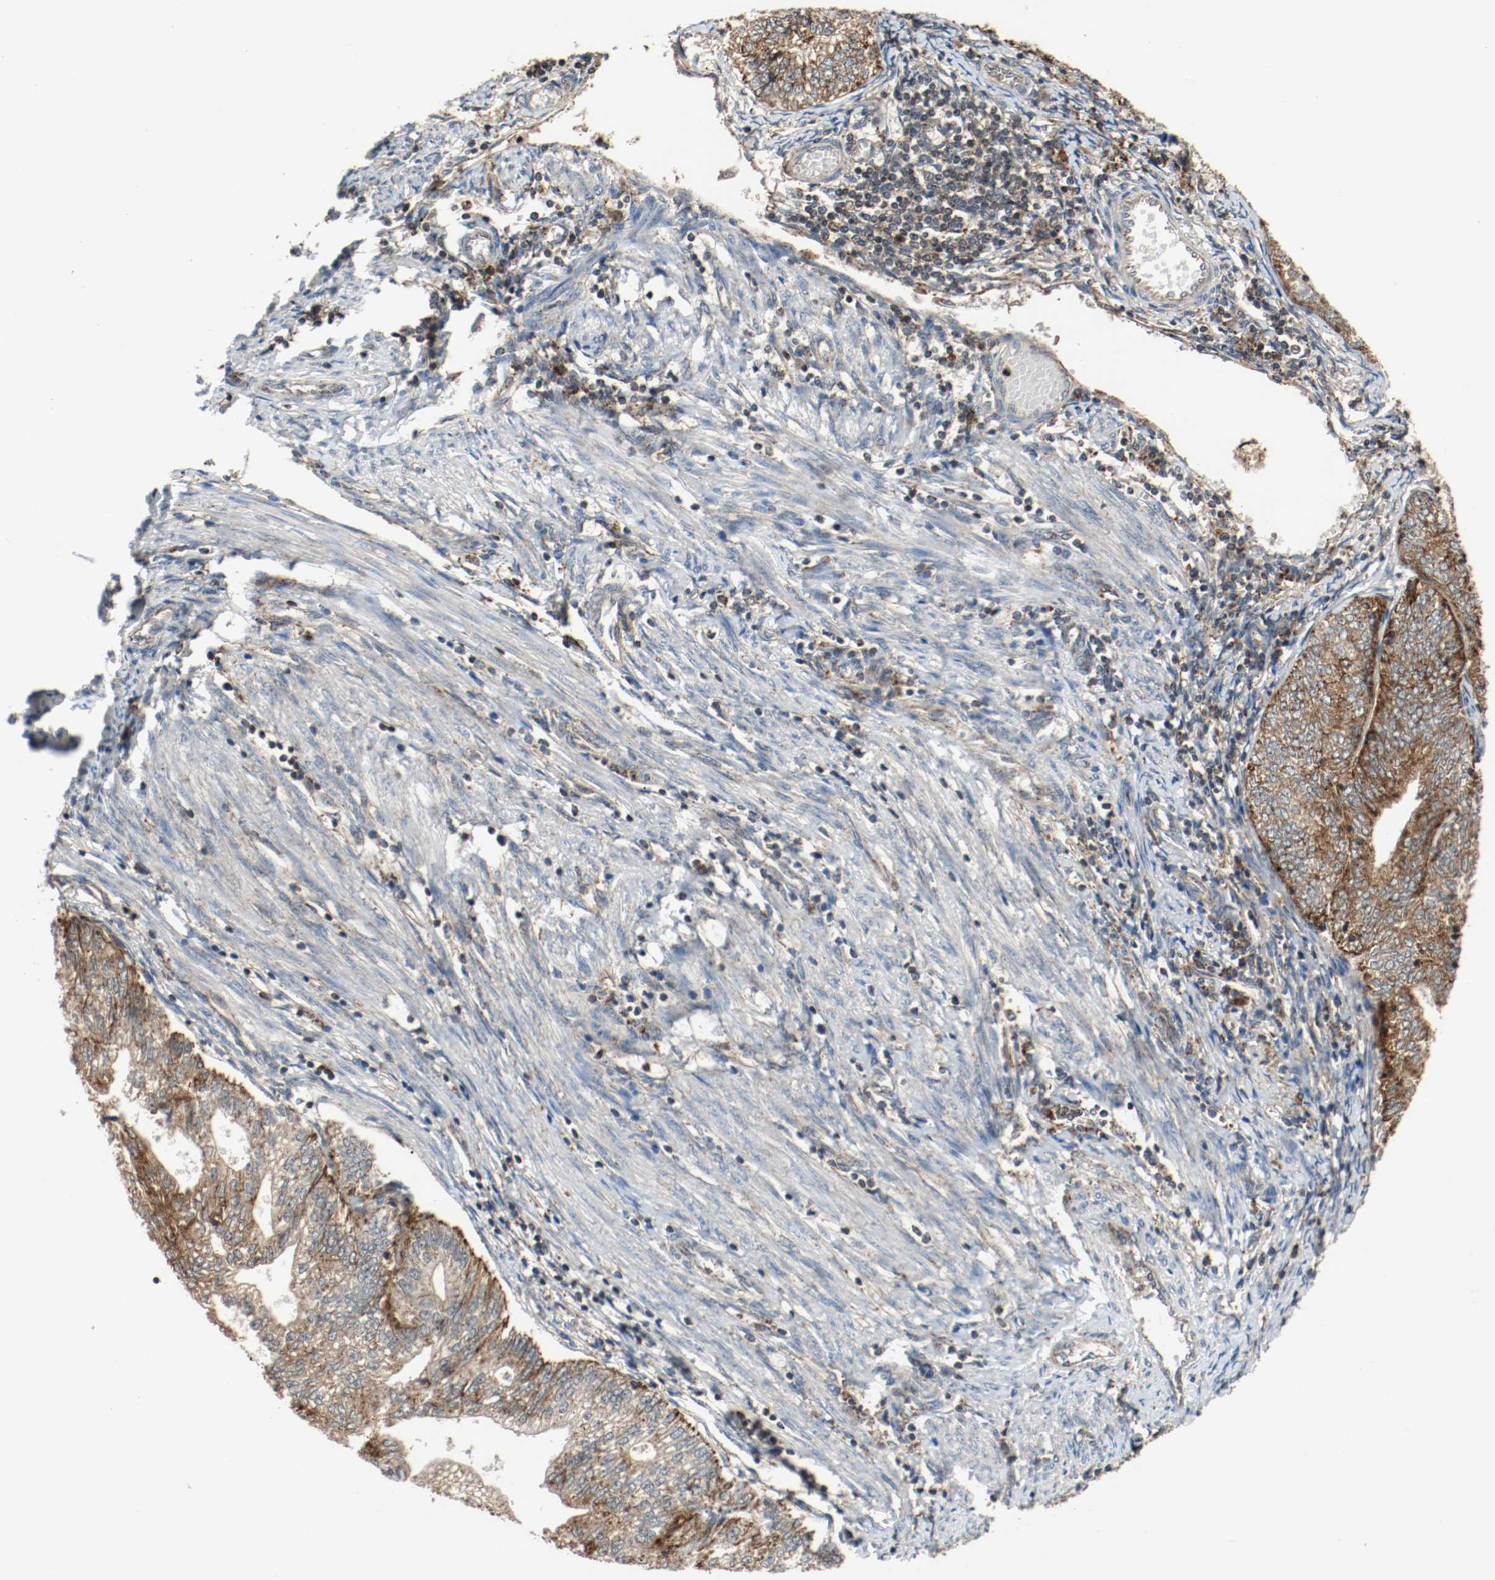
{"staining": {"intensity": "moderate", "quantity": ">75%", "location": "cytoplasmic/membranous"}, "tissue": "endometrial cancer", "cell_type": "Tumor cells", "image_type": "cancer", "snomed": [{"axis": "morphology", "description": "Adenocarcinoma, NOS"}, {"axis": "topography", "description": "Endometrium"}], "caption": "About >75% of tumor cells in endometrial adenocarcinoma show moderate cytoplasmic/membranous protein staining as visualized by brown immunohistochemical staining.", "gene": "LAMP2", "patient": {"sex": "female", "age": 69}}